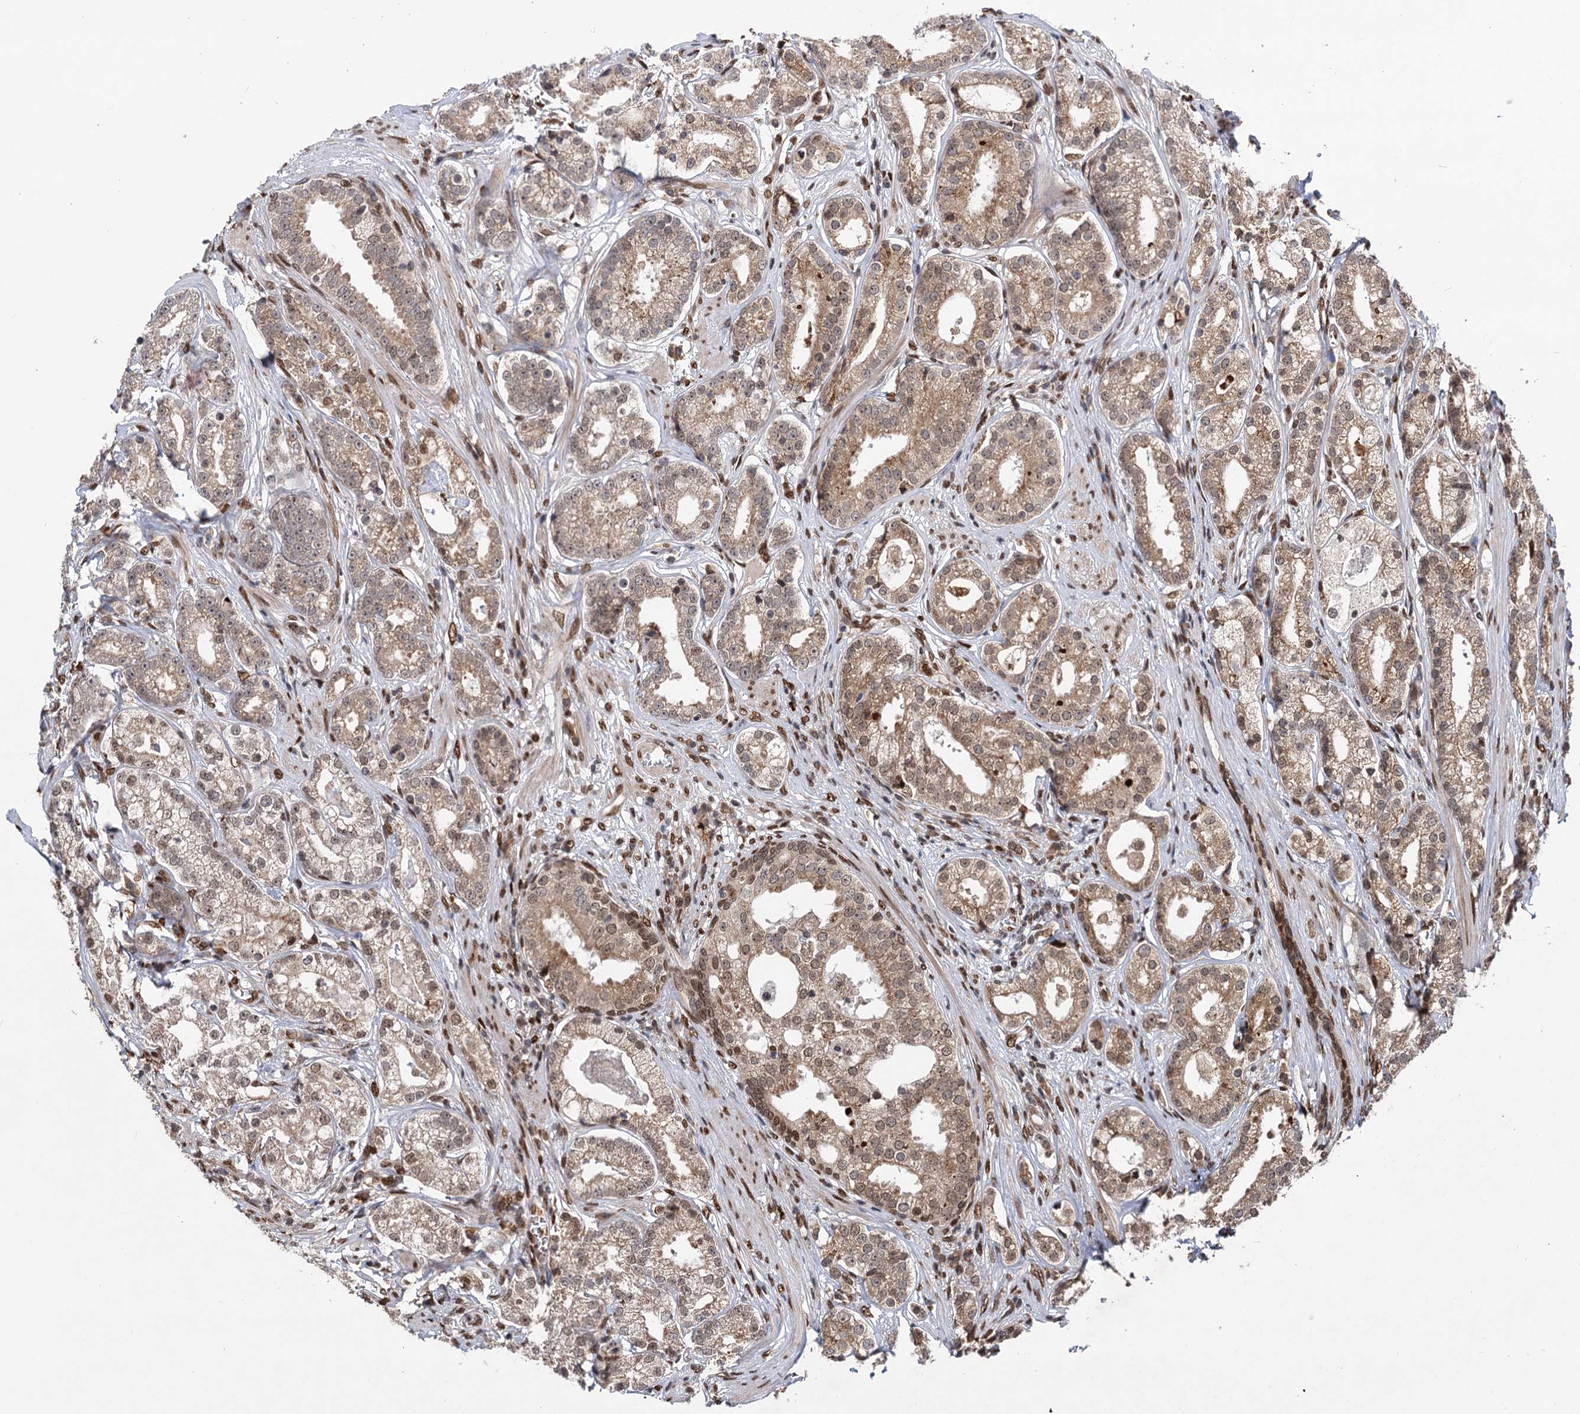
{"staining": {"intensity": "weak", "quantity": ">75%", "location": "cytoplasmic/membranous,nuclear"}, "tissue": "prostate cancer", "cell_type": "Tumor cells", "image_type": "cancer", "snomed": [{"axis": "morphology", "description": "Adenocarcinoma, High grade"}, {"axis": "topography", "description": "Prostate"}], "caption": "A high-resolution photomicrograph shows immunohistochemistry staining of prostate cancer, which demonstrates weak cytoplasmic/membranous and nuclear positivity in approximately >75% of tumor cells. (DAB (3,3'-diaminobenzidine) IHC with brightfield microscopy, high magnification).", "gene": "MESD", "patient": {"sex": "male", "age": 69}}